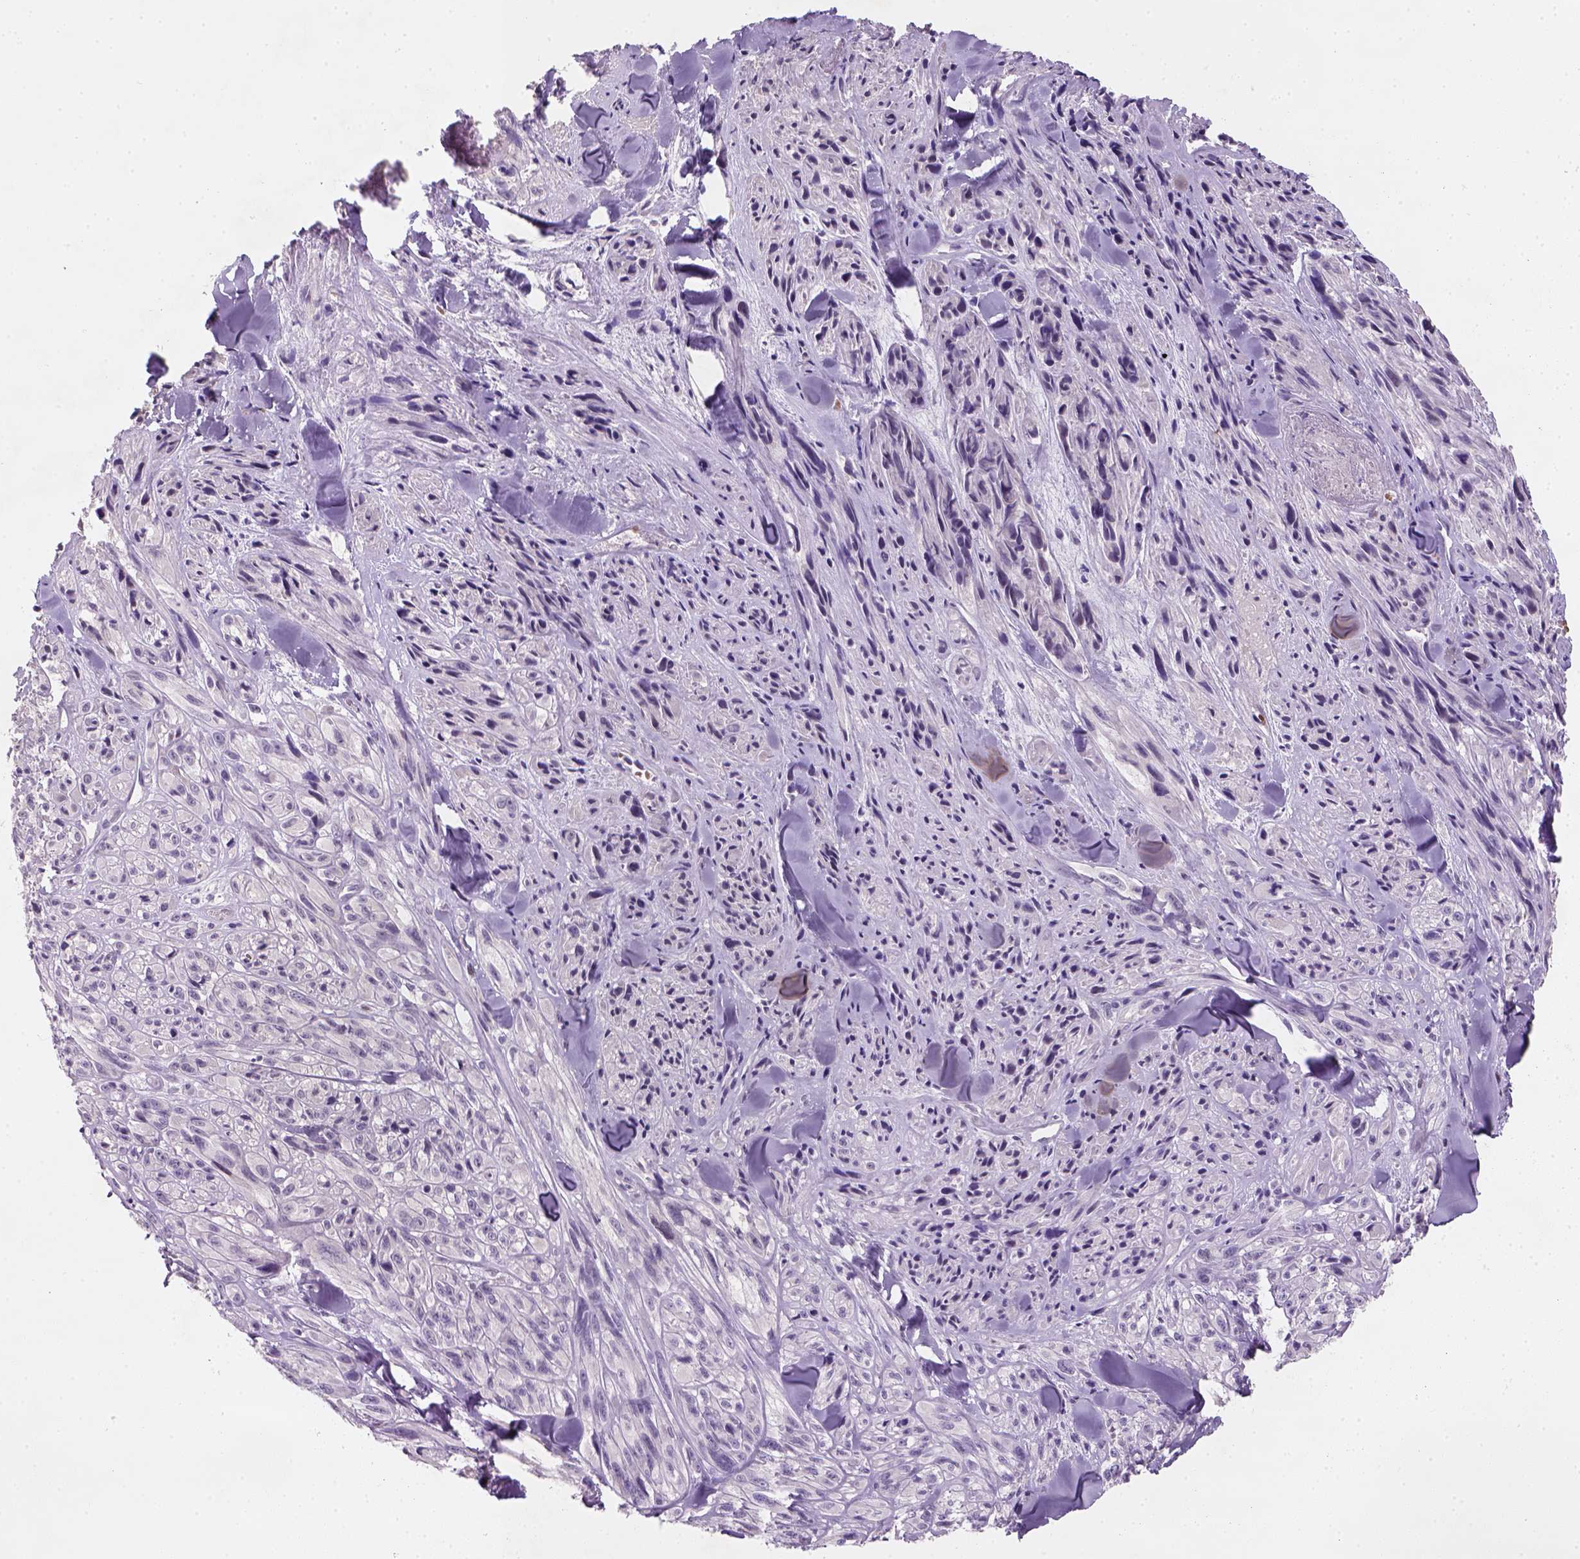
{"staining": {"intensity": "negative", "quantity": "none", "location": "none"}, "tissue": "melanoma", "cell_type": "Tumor cells", "image_type": "cancer", "snomed": [{"axis": "morphology", "description": "Malignant melanoma, NOS"}, {"axis": "topography", "description": "Skin"}], "caption": "Immunohistochemistry (IHC) image of neoplastic tissue: malignant melanoma stained with DAB exhibits no significant protein staining in tumor cells.", "gene": "ZMAT4", "patient": {"sex": "male", "age": 67}}